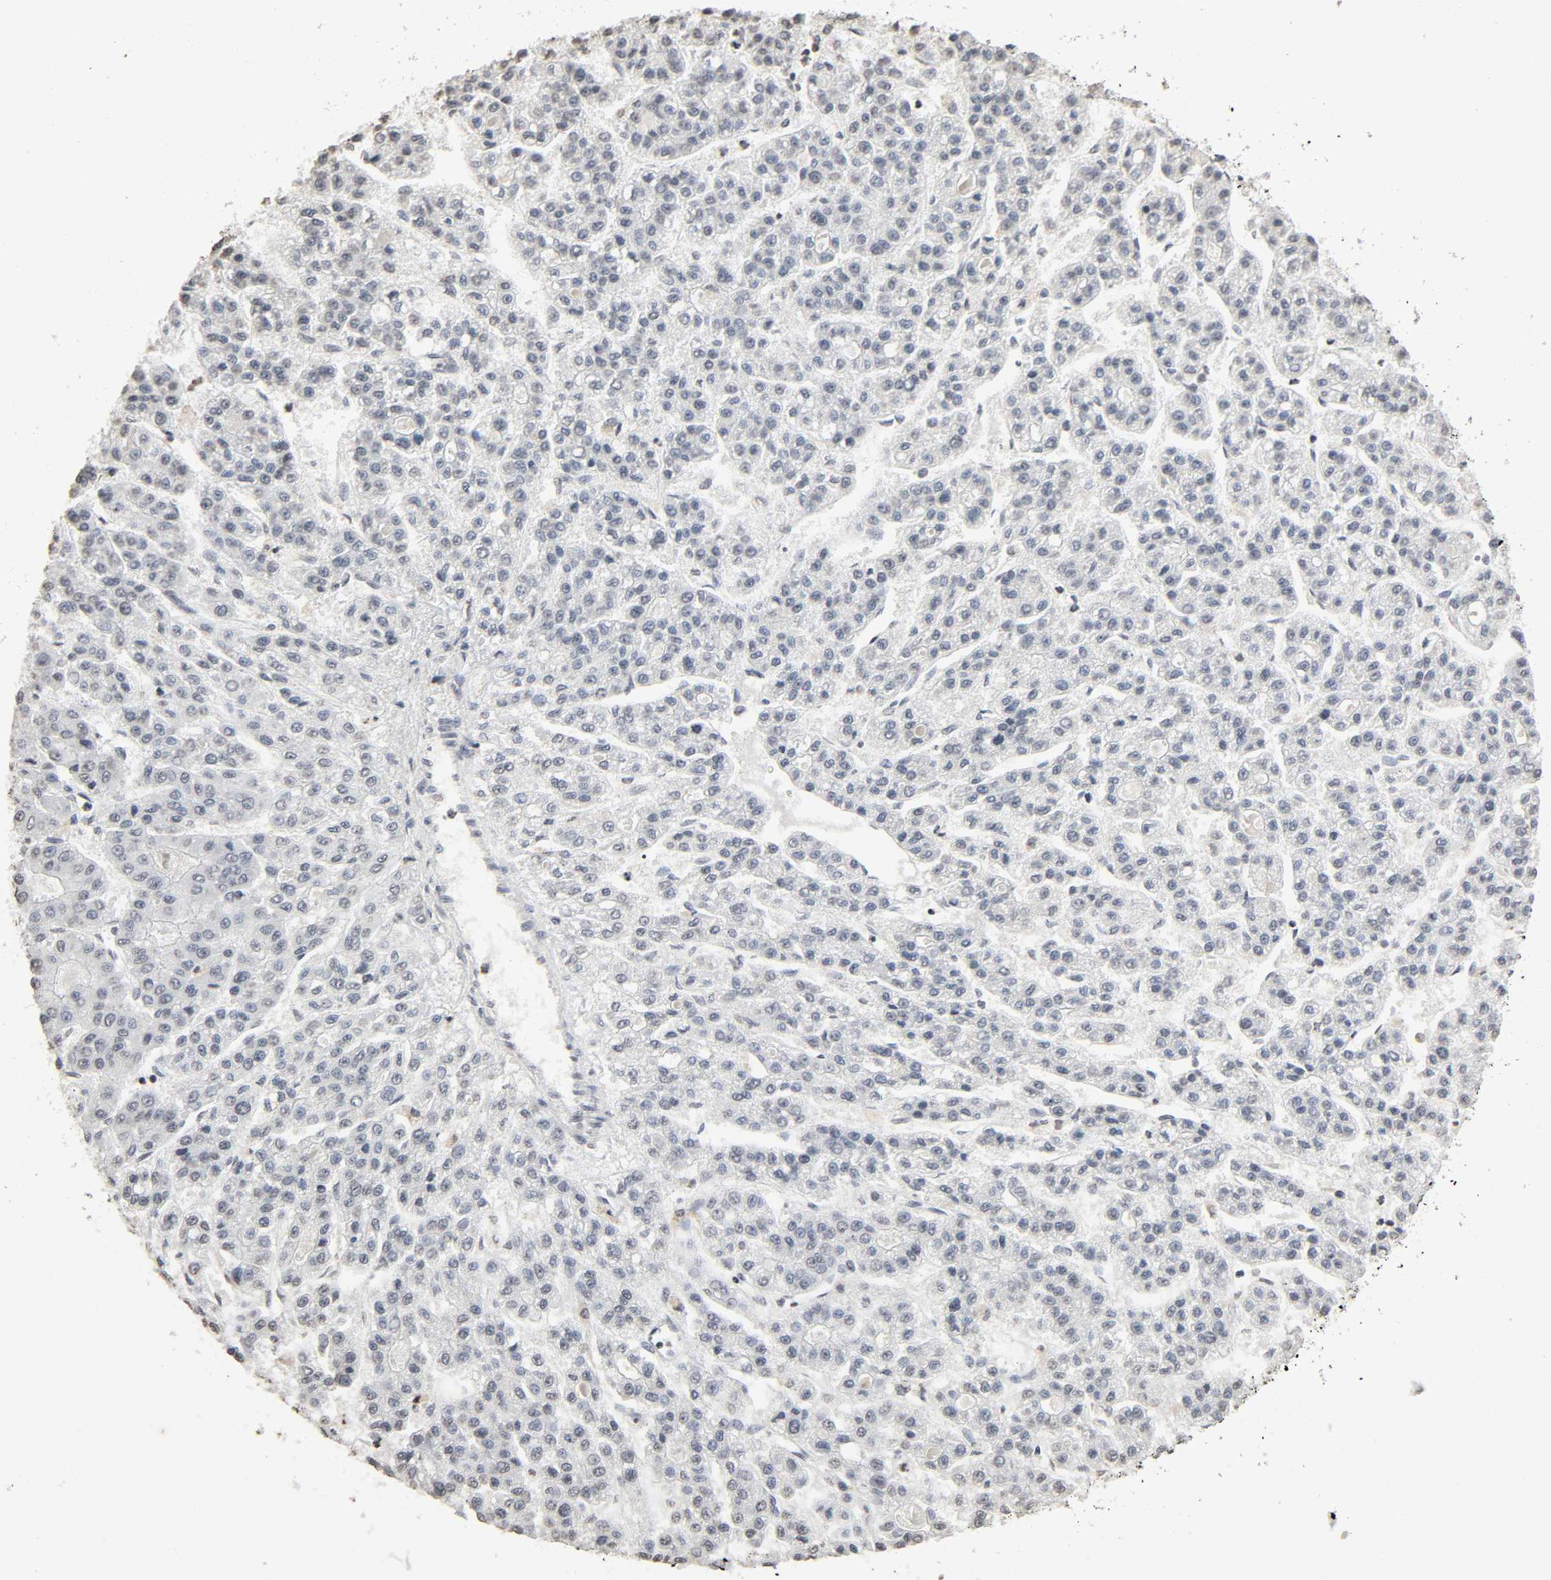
{"staining": {"intensity": "negative", "quantity": "none", "location": "none"}, "tissue": "liver cancer", "cell_type": "Tumor cells", "image_type": "cancer", "snomed": [{"axis": "morphology", "description": "Carcinoma, Hepatocellular, NOS"}, {"axis": "topography", "description": "Liver"}], "caption": "DAB immunohistochemical staining of human liver cancer (hepatocellular carcinoma) shows no significant positivity in tumor cells.", "gene": "STK4", "patient": {"sex": "male", "age": 70}}